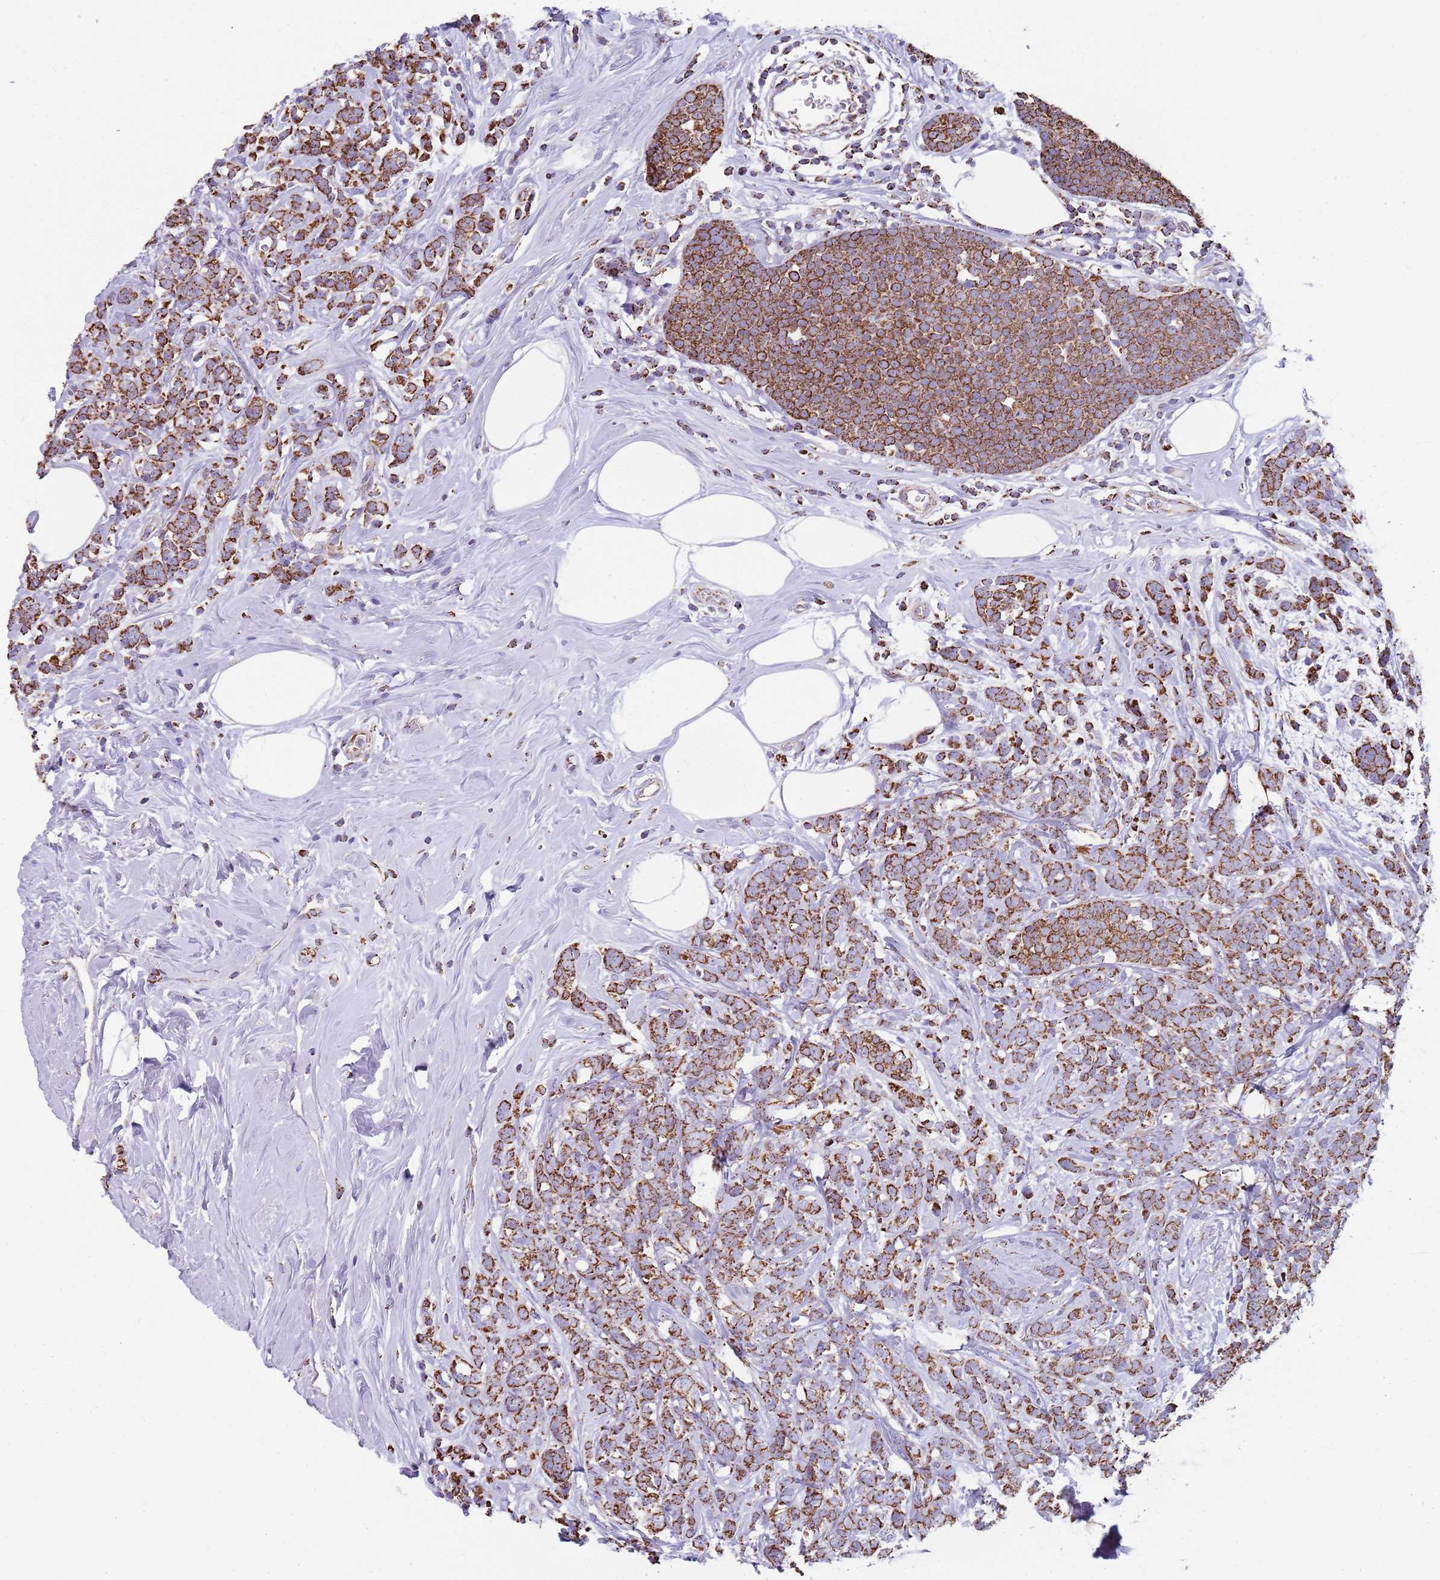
{"staining": {"intensity": "strong", "quantity": ">75%", "location": "cytoplasmic/membranous"}, "tissue": "breast cancer", "cell_type": "Tumor cells", "image_type": "cancer", "snomed": [{"axis": "morphology", "description": "Lobular carcinoma"}, {"axis": "topography", "description": "Breast"}], "caption": "Breast cancer (lobular carcinoma) tissue shows strong cytoplasmic/membranous staining in approximately >75% of tumor cells, visualized by immunohistochemistry. (DAB (3,3'-diaminobenzidine) IHC with brightfield microscopy, high magnification).", "gene": "TTLL1", "patient": {"sex": "female", "age": 58}}